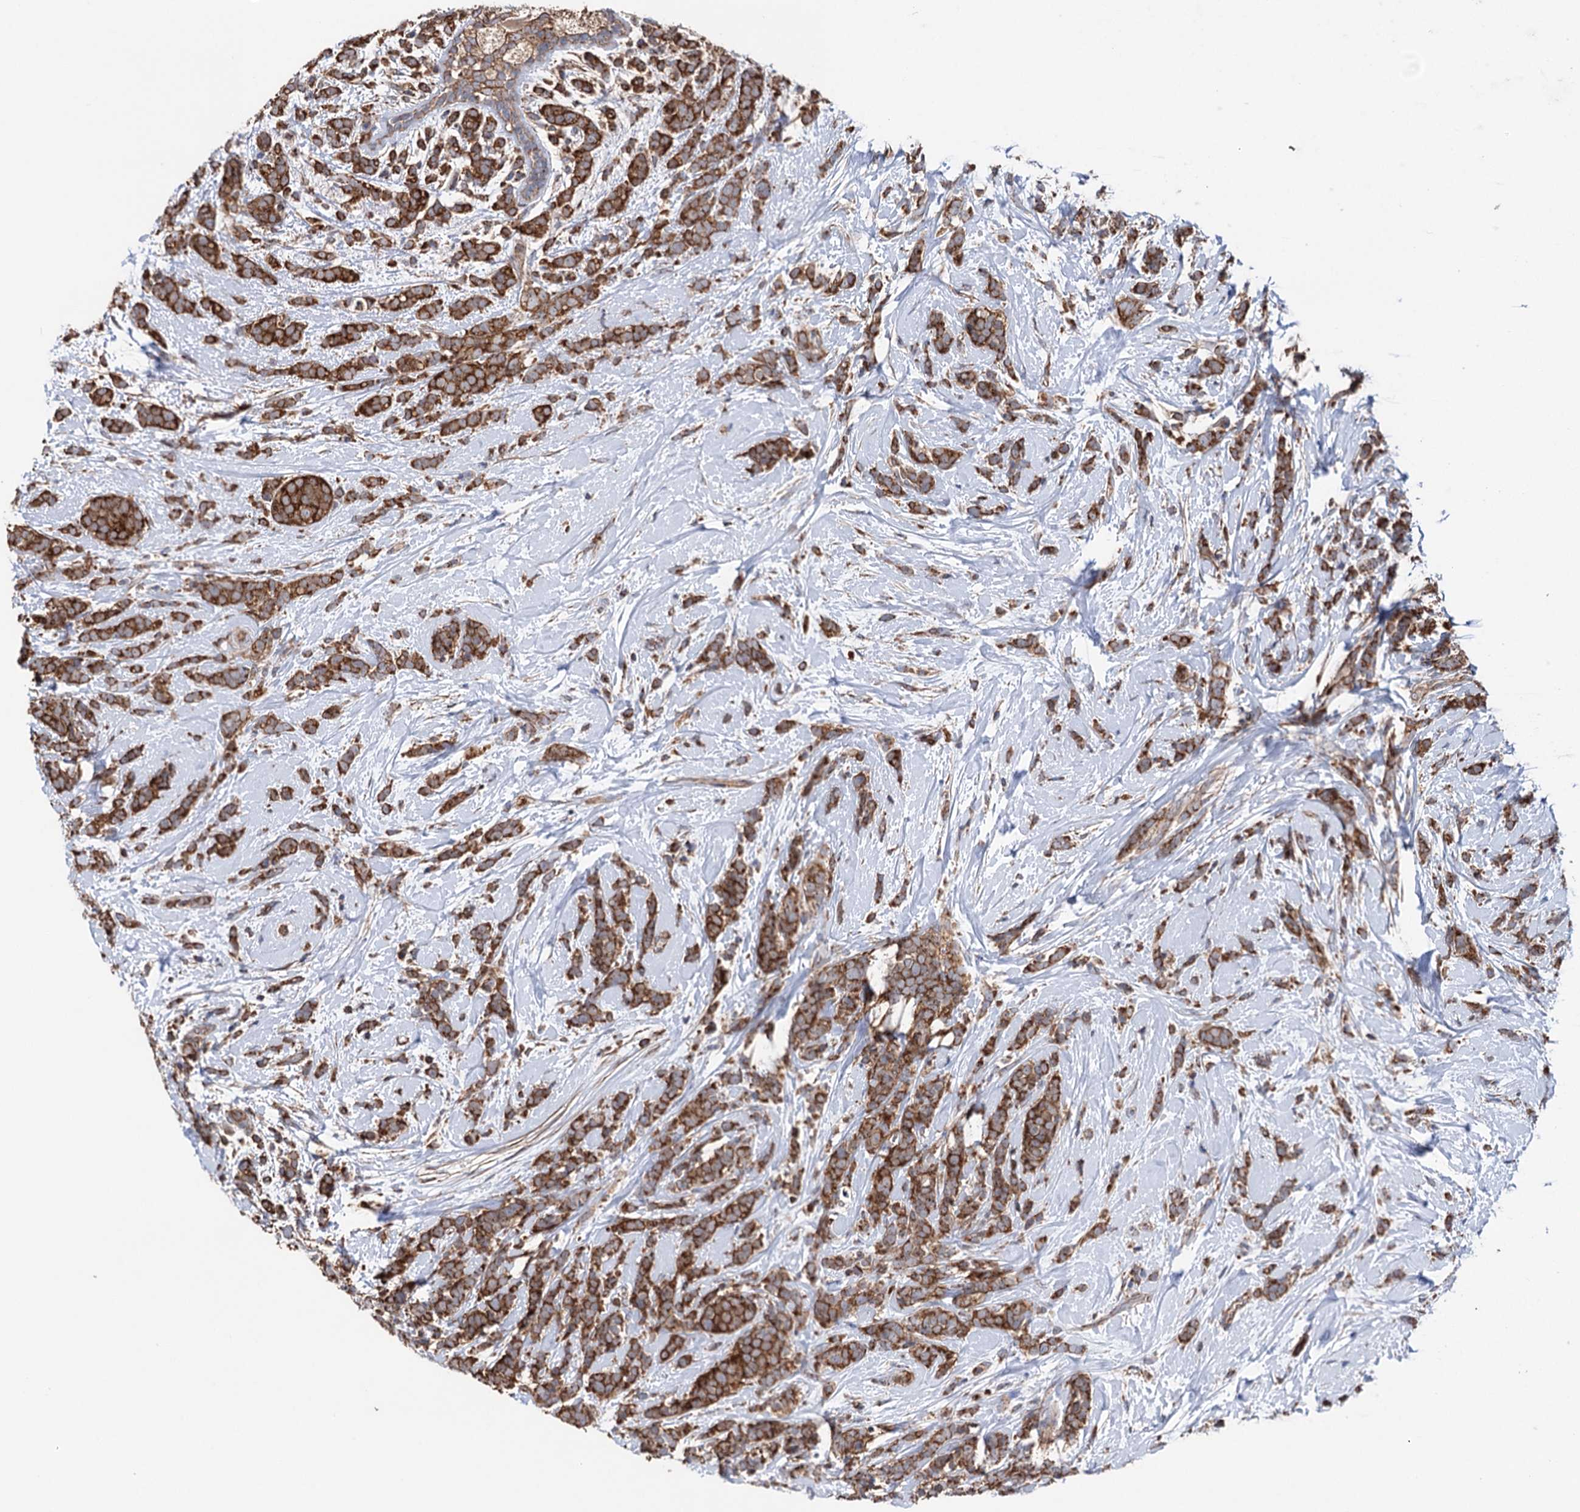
{"staining": {"intensity": "moderate", "quantity": ">75%", "location": "cytoplasmic/membranous"}, "tissue": "breast cancer", "cell_type": "Tumor cells", "image_type": "cancer", "snomed": [{"axis": "morphology", "description": "Lobular carcinoma"}, {"axis": "topography", "description": "Breast"}], "caption": "Immunohistochemistry (IHC) of human breast cancer (lobular carcinoma) shows medium levels of moderate cytoplasmic/membranous expression in about >75% of tumor cells.", "gene": "SUCLA2", "patient": {"sex": "female", "age": 58}}